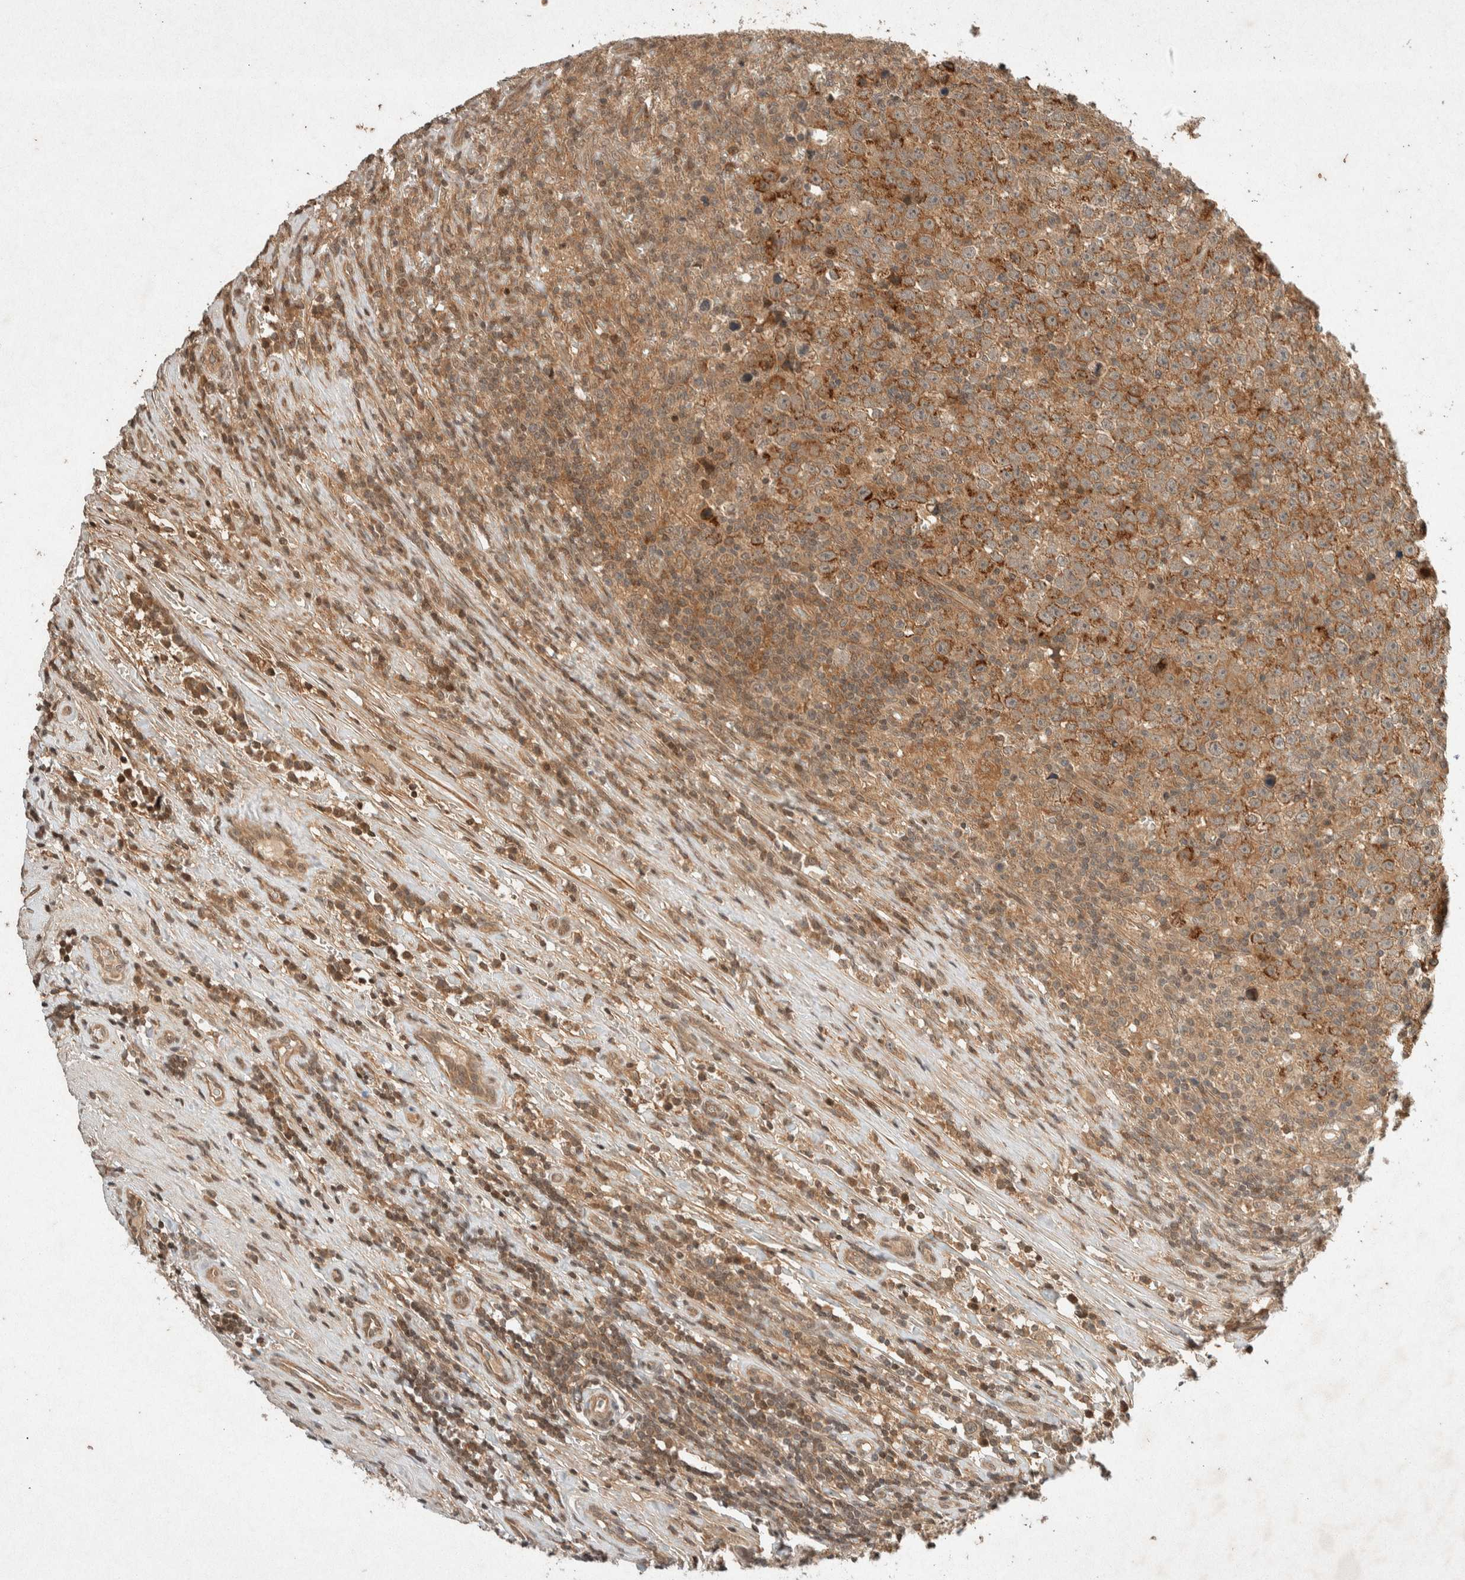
{"staining": {"intensity": "moderate", "quantity": ">75%", "location": "cytoplasmic/membranous"}, "tissue": "testis cancer", "cell_type": "Tumor cells", "image_type": "cancer", "snomed": [{"axis": "morphology", "description": "Seminoma, NOS"}, {"axis": "topography", "description": "Testis"}], "caption": "A brown stain shows moderate cytoplasmic/membranous positivity of a protein in human seminoma (testis) tumor cells.", "gene": "THRA", "patient": {"sex": "male", "age": 43}}